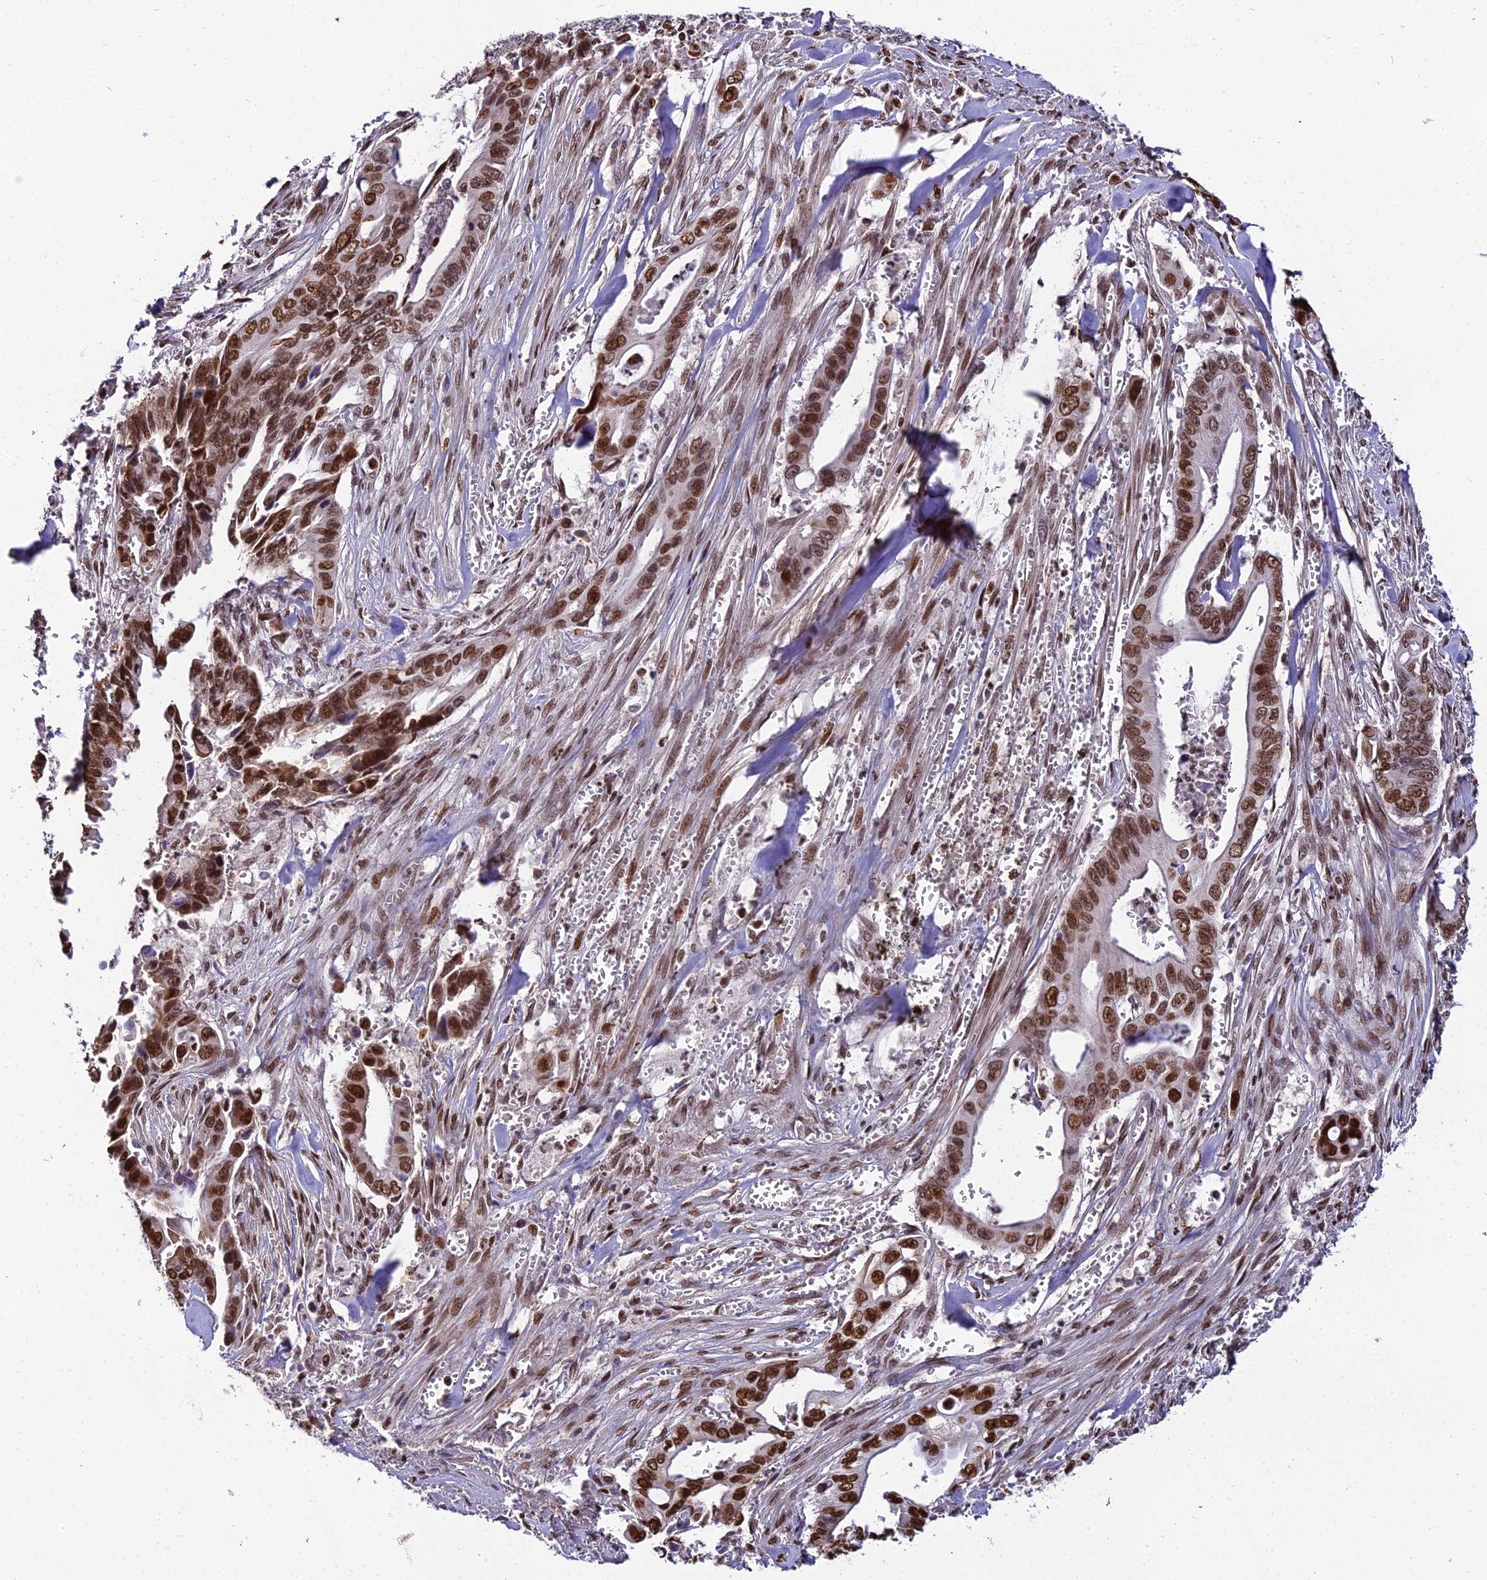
{"staining": {"intensity": "strong", "quantity": ">75%", "location": "nuclear"}, "tissue": "pancreatic cancer", "cell_type": "Tumor cells", "image_type": "cancer", "snomed": [{"axis": "morphology", "description": "Adenocarcinoma, NOS"}, {"axis": "topography", "description": "Pancreas"}], "caption": "This is a photomicrograph of IHC staining of pancreatic cancer, which shows strong expression in the nuclear of tumor cells.", "gene": "ZNF707", "patient": {"sex": "male", "age": 59}}